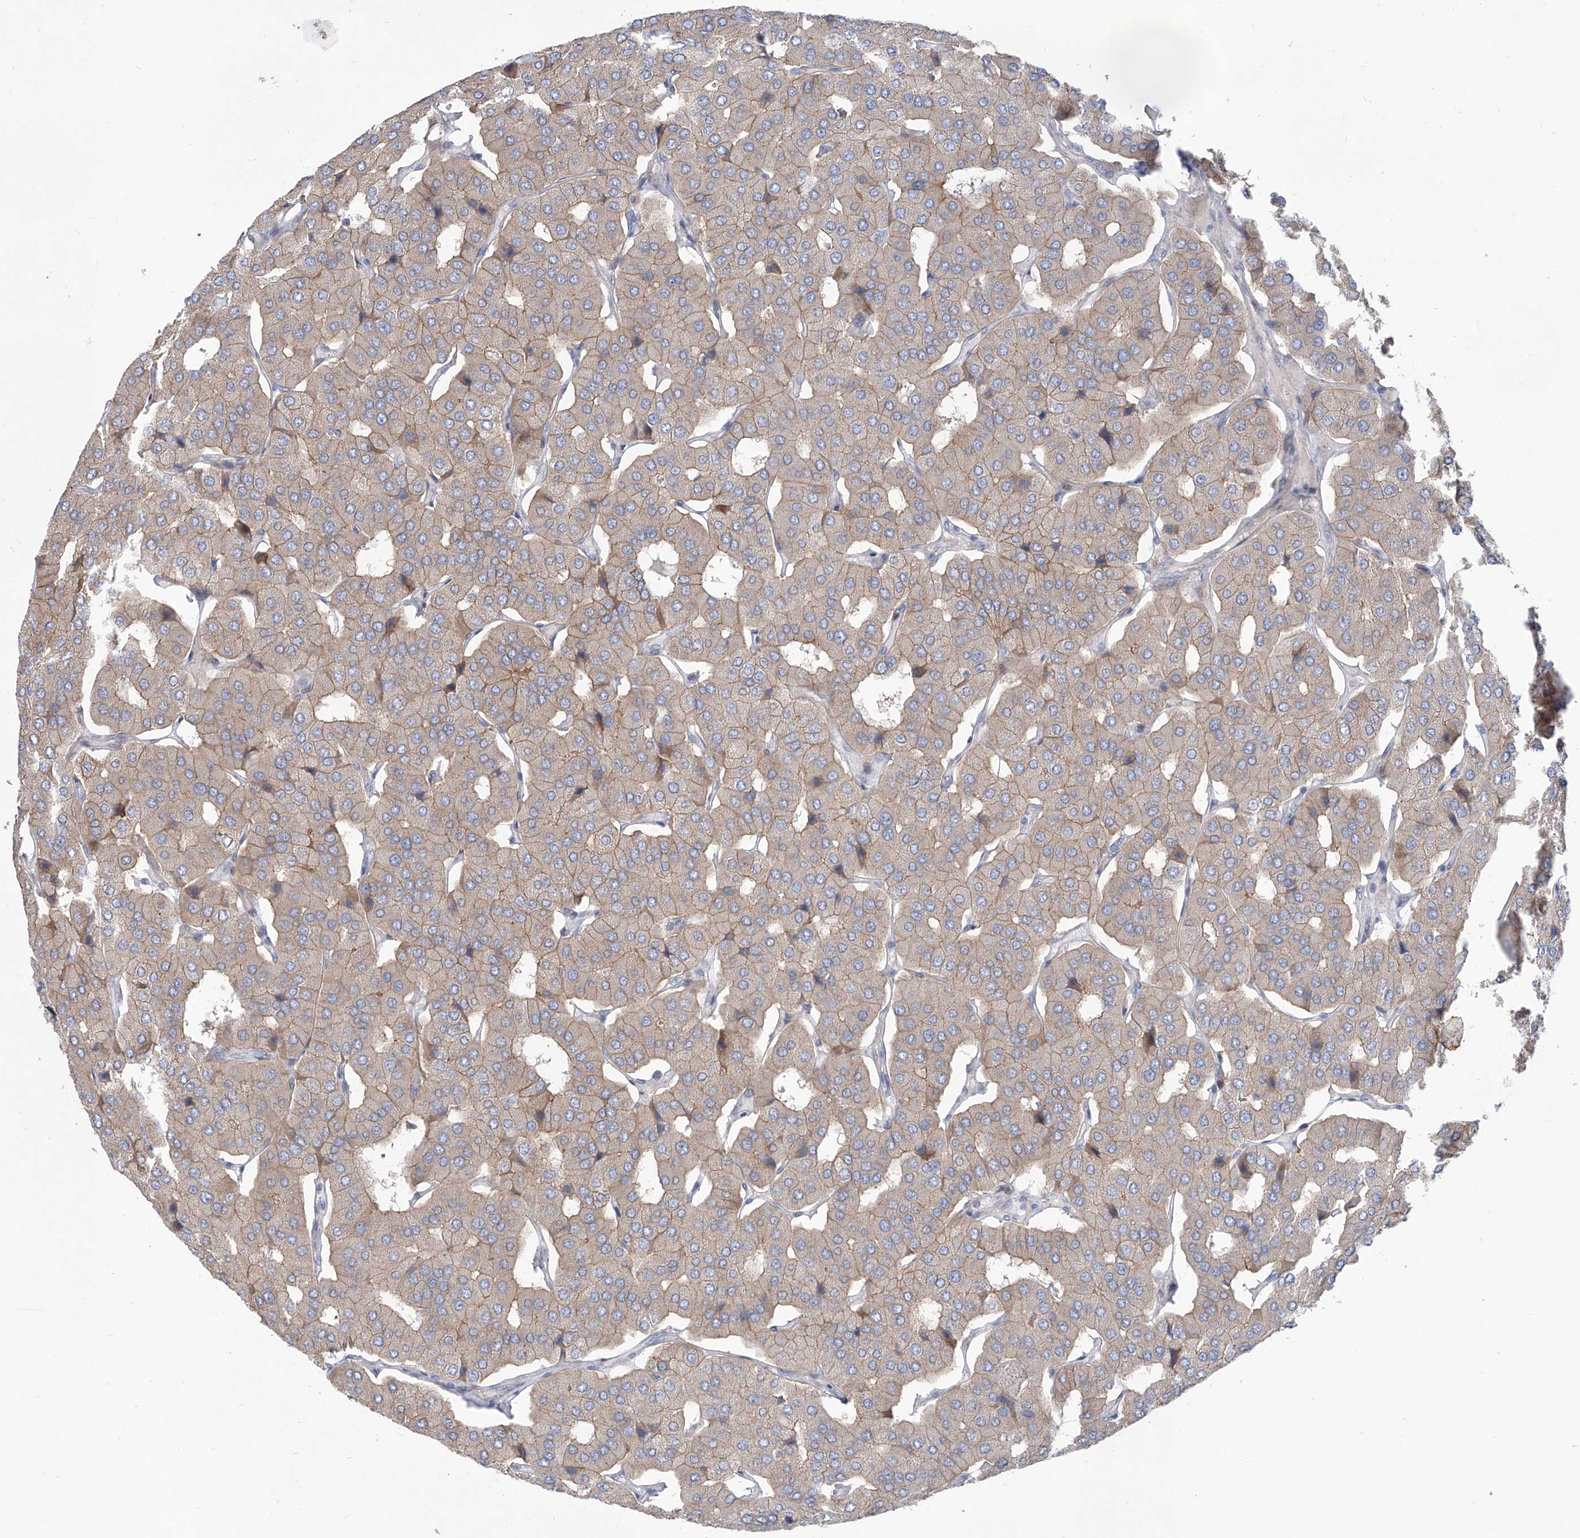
{"staining": {"intensity": "weak", "quantity": ">75%", "location": "cytoplasmic/membranous"}, "tissue": "parathyroid gland", "cell_type": "Glandular cells", "image_type": "normal", "snomed": [{"axis": "morphology", "description": "Normal tissue, NOS"}, {"axis": "morphology", "description": "Adenoma, NOS"}, {"axis": "topography", "description": "Parathyroid gland"}], "caption": "Immunohistochemistry (IHC) histopathology image of unremarkable parathyroid gland: parathyroid gland stained using immunohistochemistry shows low levels of weak protein expression localized specifically in the cytoplasmic/membranous of glandular cells, appearing as a cytoplasmic/membranous brown color.", "gene": "LRRC1", "patient": {"sex": "female", "age": 86}}